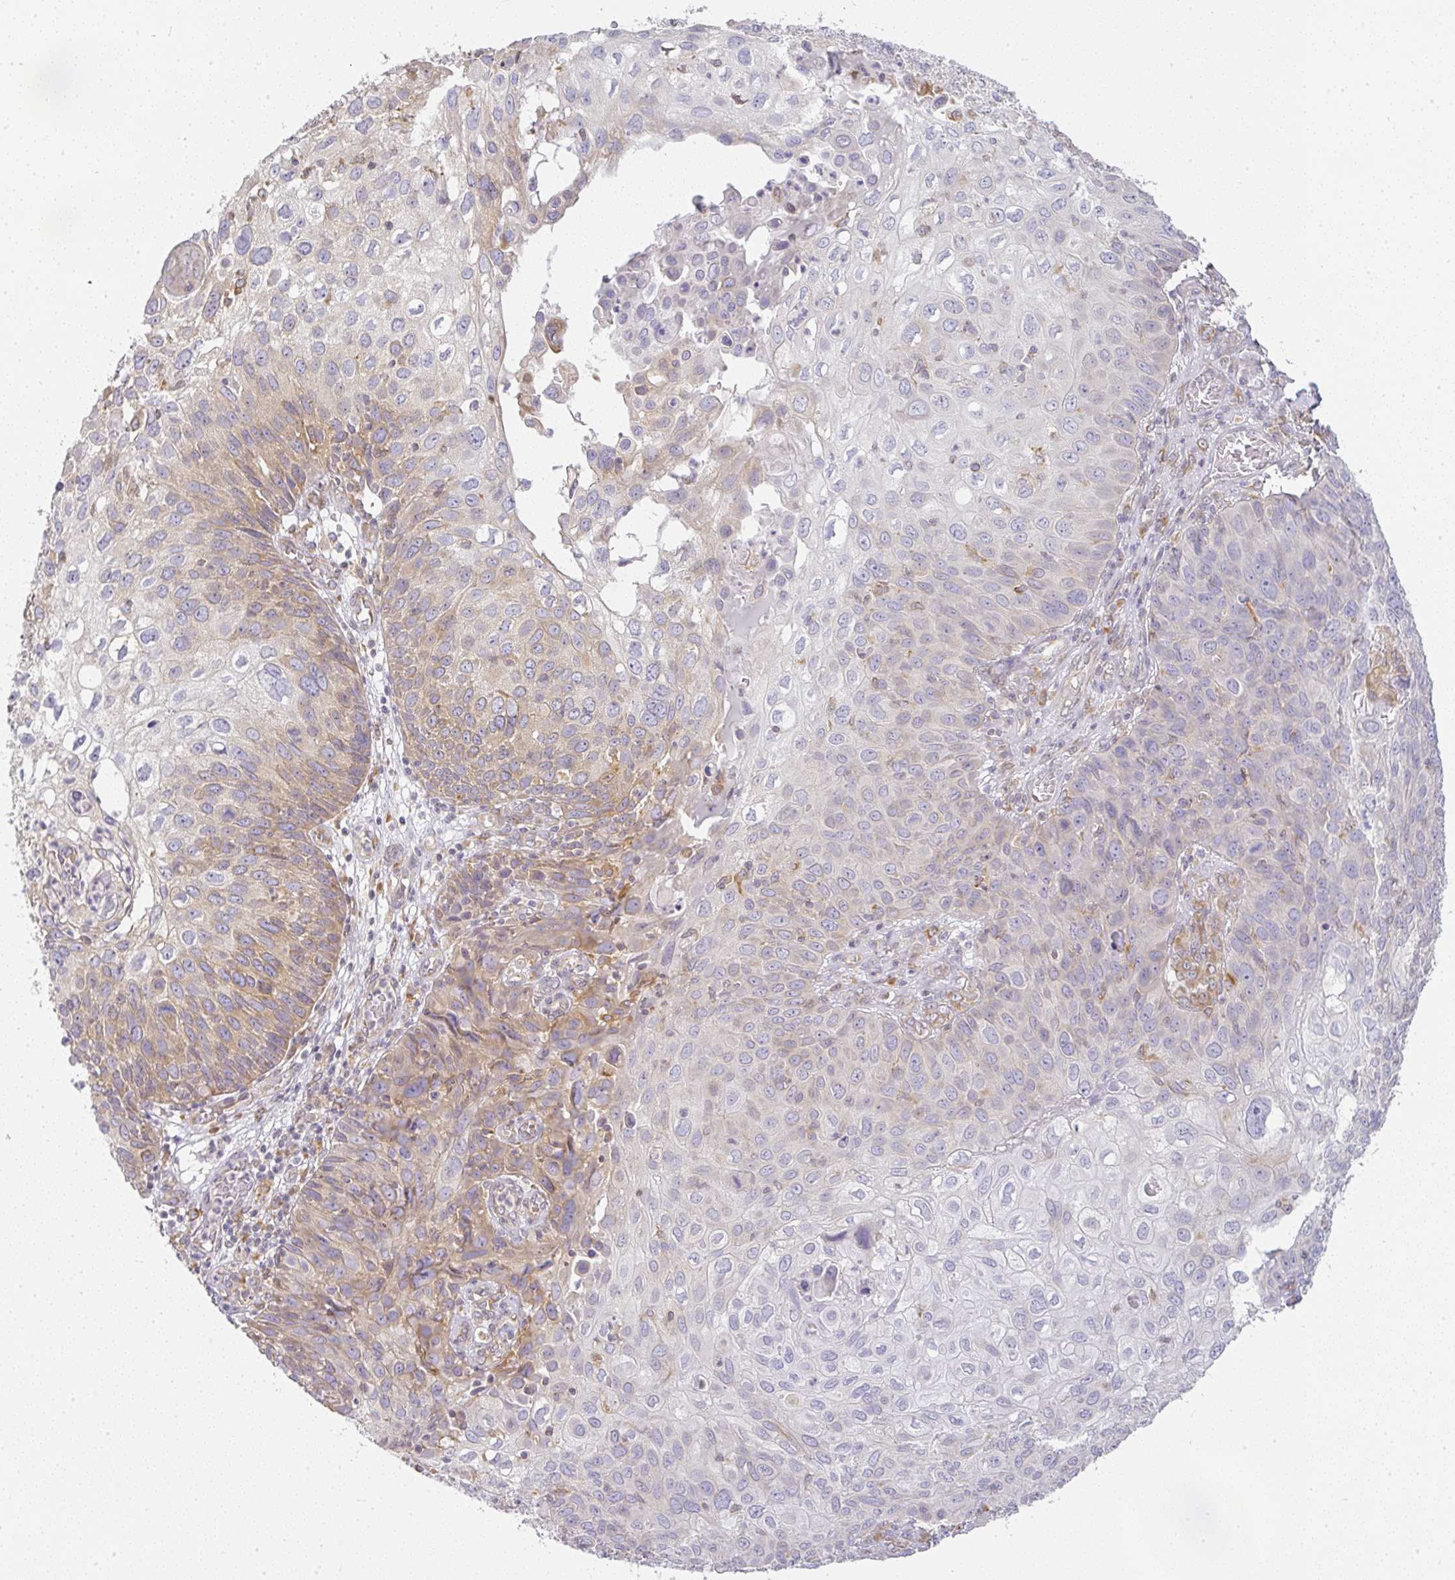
{"staining": {"intensity": "weak", "quantity": "<25%", "location": "cytoplasmic/membranous"}, "tissue": "skin cancer", "cell_type": "Tumor cells", "image_type": "cancer", "snomed": [{"axis": "morphology", "description": "Squamous cell carcinoma, NOS"}, {"axis": "topography", "description": "Skin"}], "caption": "Protein analysis of squamous cell carcinoma (skin) reveals no significant expression in tumor cells.", "gene": "DERL2", "patient": {"sex": "male", "age": 87}}